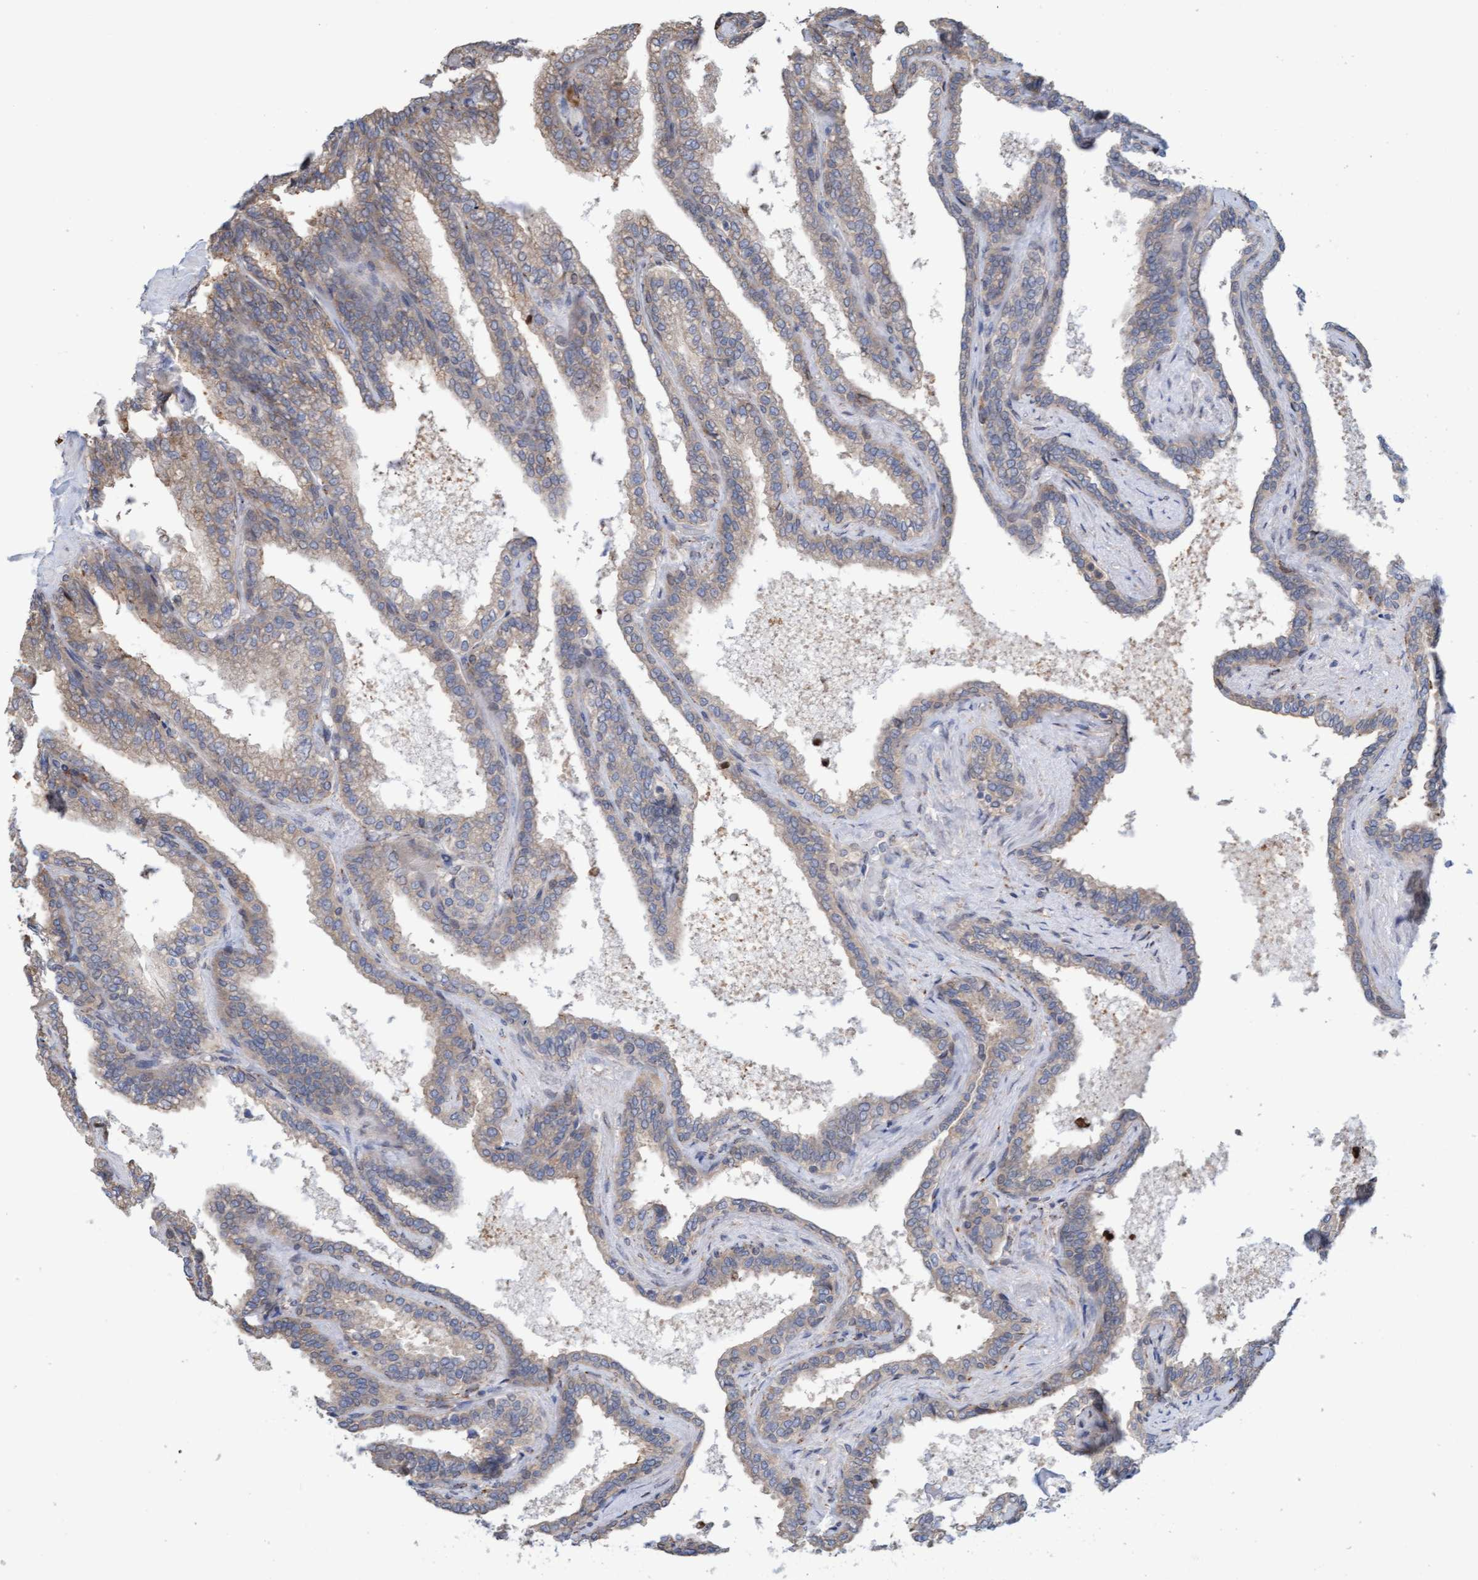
{"staining": {"intensity": "weak", "quantity": "<25%", "location": "cytoplasmic/membranous"}, "tissue": "seminal vesicle", "cell_type": "Glandular cells", "image_type": "normal", "snomed": [{"axis": "morphology", "description": "Normal tissue, NOS"}, {"axis": "topography", "description": "Seminal veicle"}], "caption": "An immunohistochemistry photomicrograph of normal seminal vesicle is shown. There is no staining in glandular cells of seminal vesicle. Nuclei are stained in blue.", "gene": "MMP8", "patient": {"sex": "male", "age": 46}}